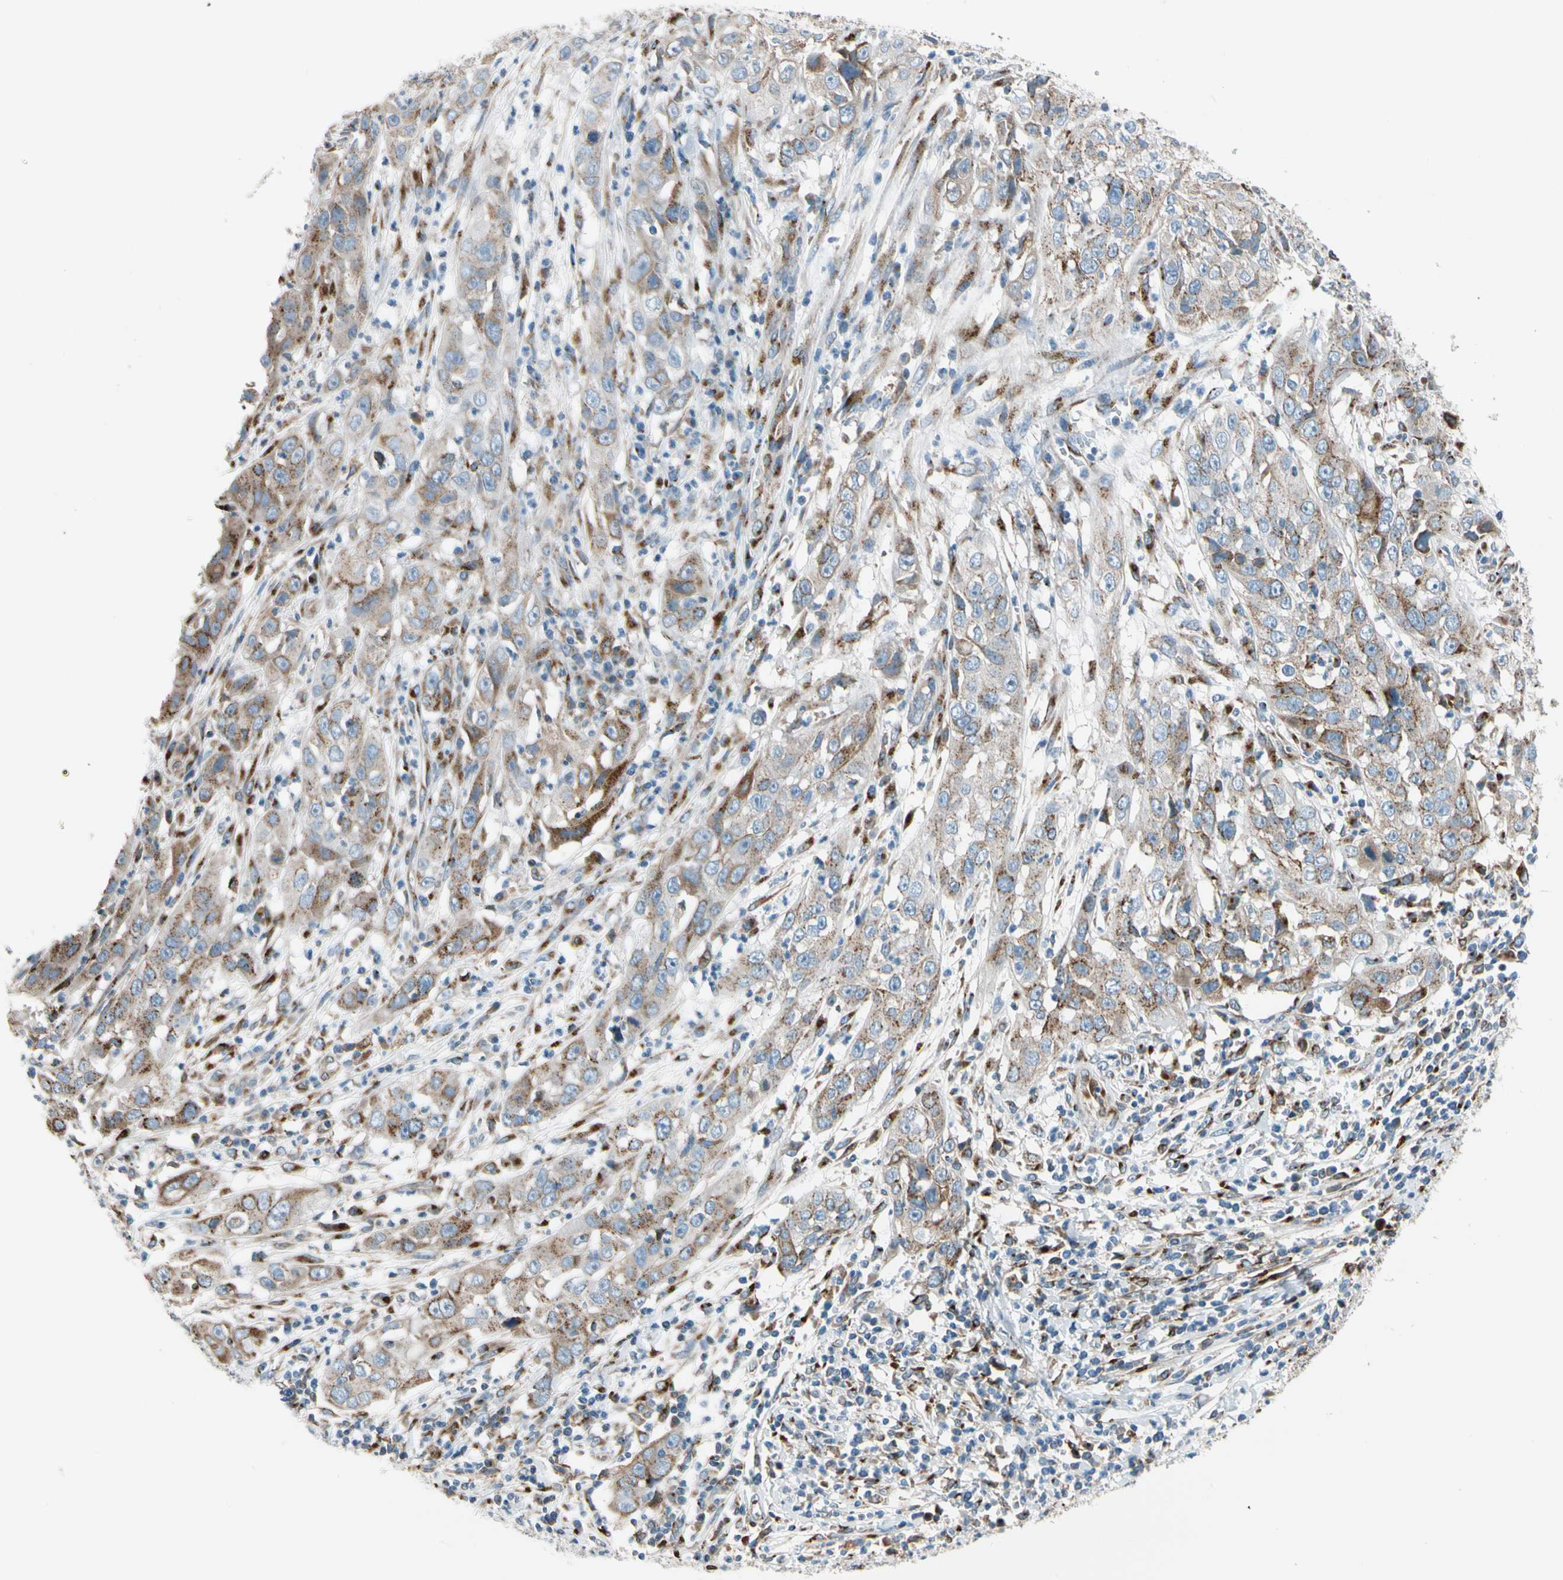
{"staining": {"intensity": "moderate", "quantity": "25%-75%", "location": "cytoplasmic/membranous"}, "tissue": "cervical cancer", "cell_type": "Tumor cells", "image_type": "cancer", "snomed": [{"axis": "morphology", "description": "Squamous cell carcinoma, NOS"}, {"axis": "topography", "description": "Cervix"}], "caption": "Brown immunohistochemical staining in cervical cancer displays moderate cytoplasmic/membranous staining in about 25%-75% of tumor cells.", "gene": "NUCB1", "patient": {"sex": "female", "age": 32}}